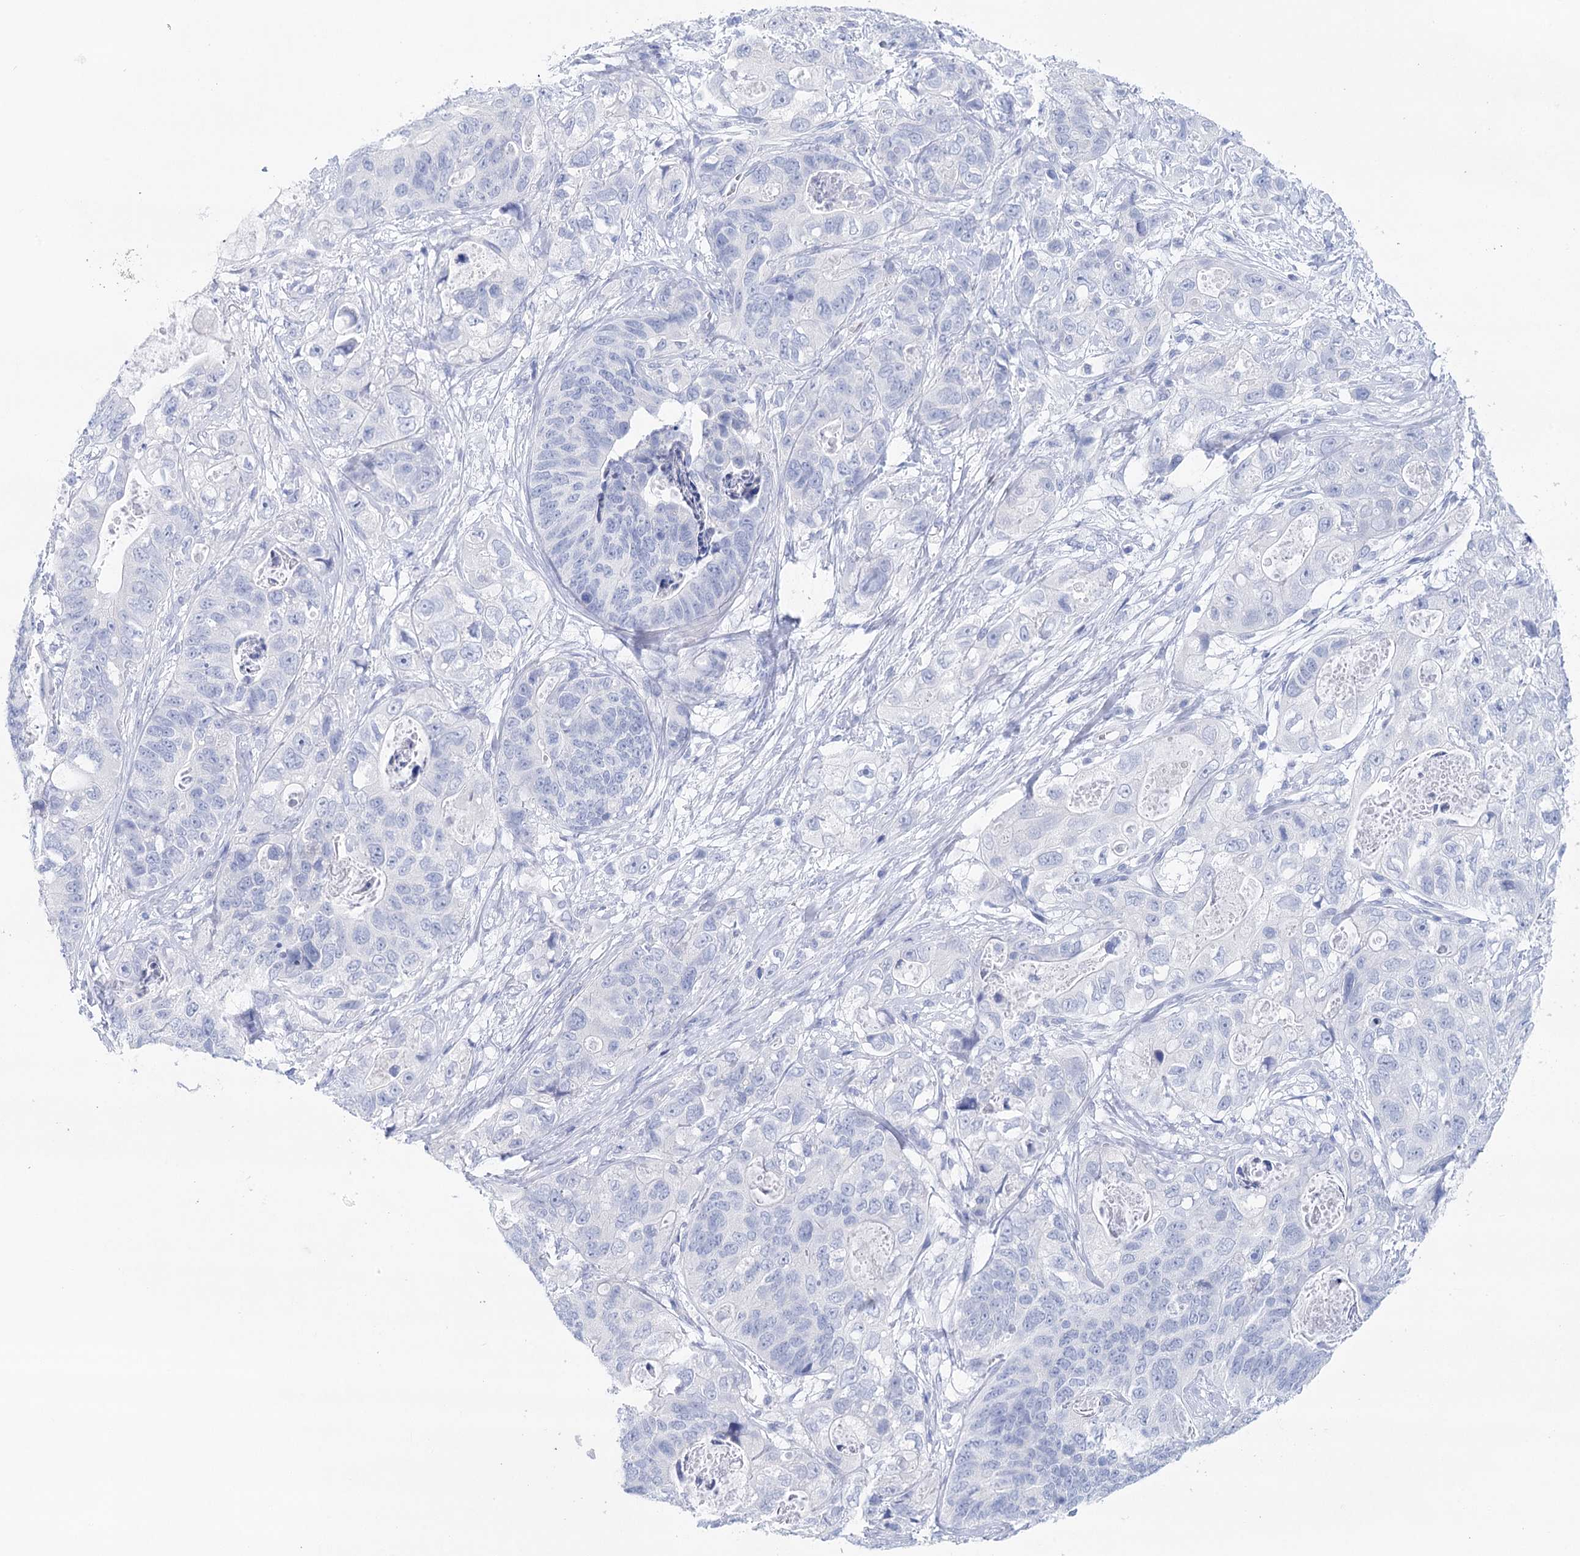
{"staining": {"intensity": "negative", "quantity": "none", "location": "none"}, "tissue": "stomach cancer", "cell_type": "Tumor cells", "image_type": "cancer", "snomed": [{"axis": "morphology", "description": "Adenocarcinoma, NOS"}, {"axis": "topography", "description": "Stomach"}], "caption": "Tumor cells show no significant staining in stomach adenocarcinoma. (DAB immunohistochemistry (IHC) with hematoxylin counter stain).", "gene": "LALBA", "patient": {"sex": "female", "age": 89}}